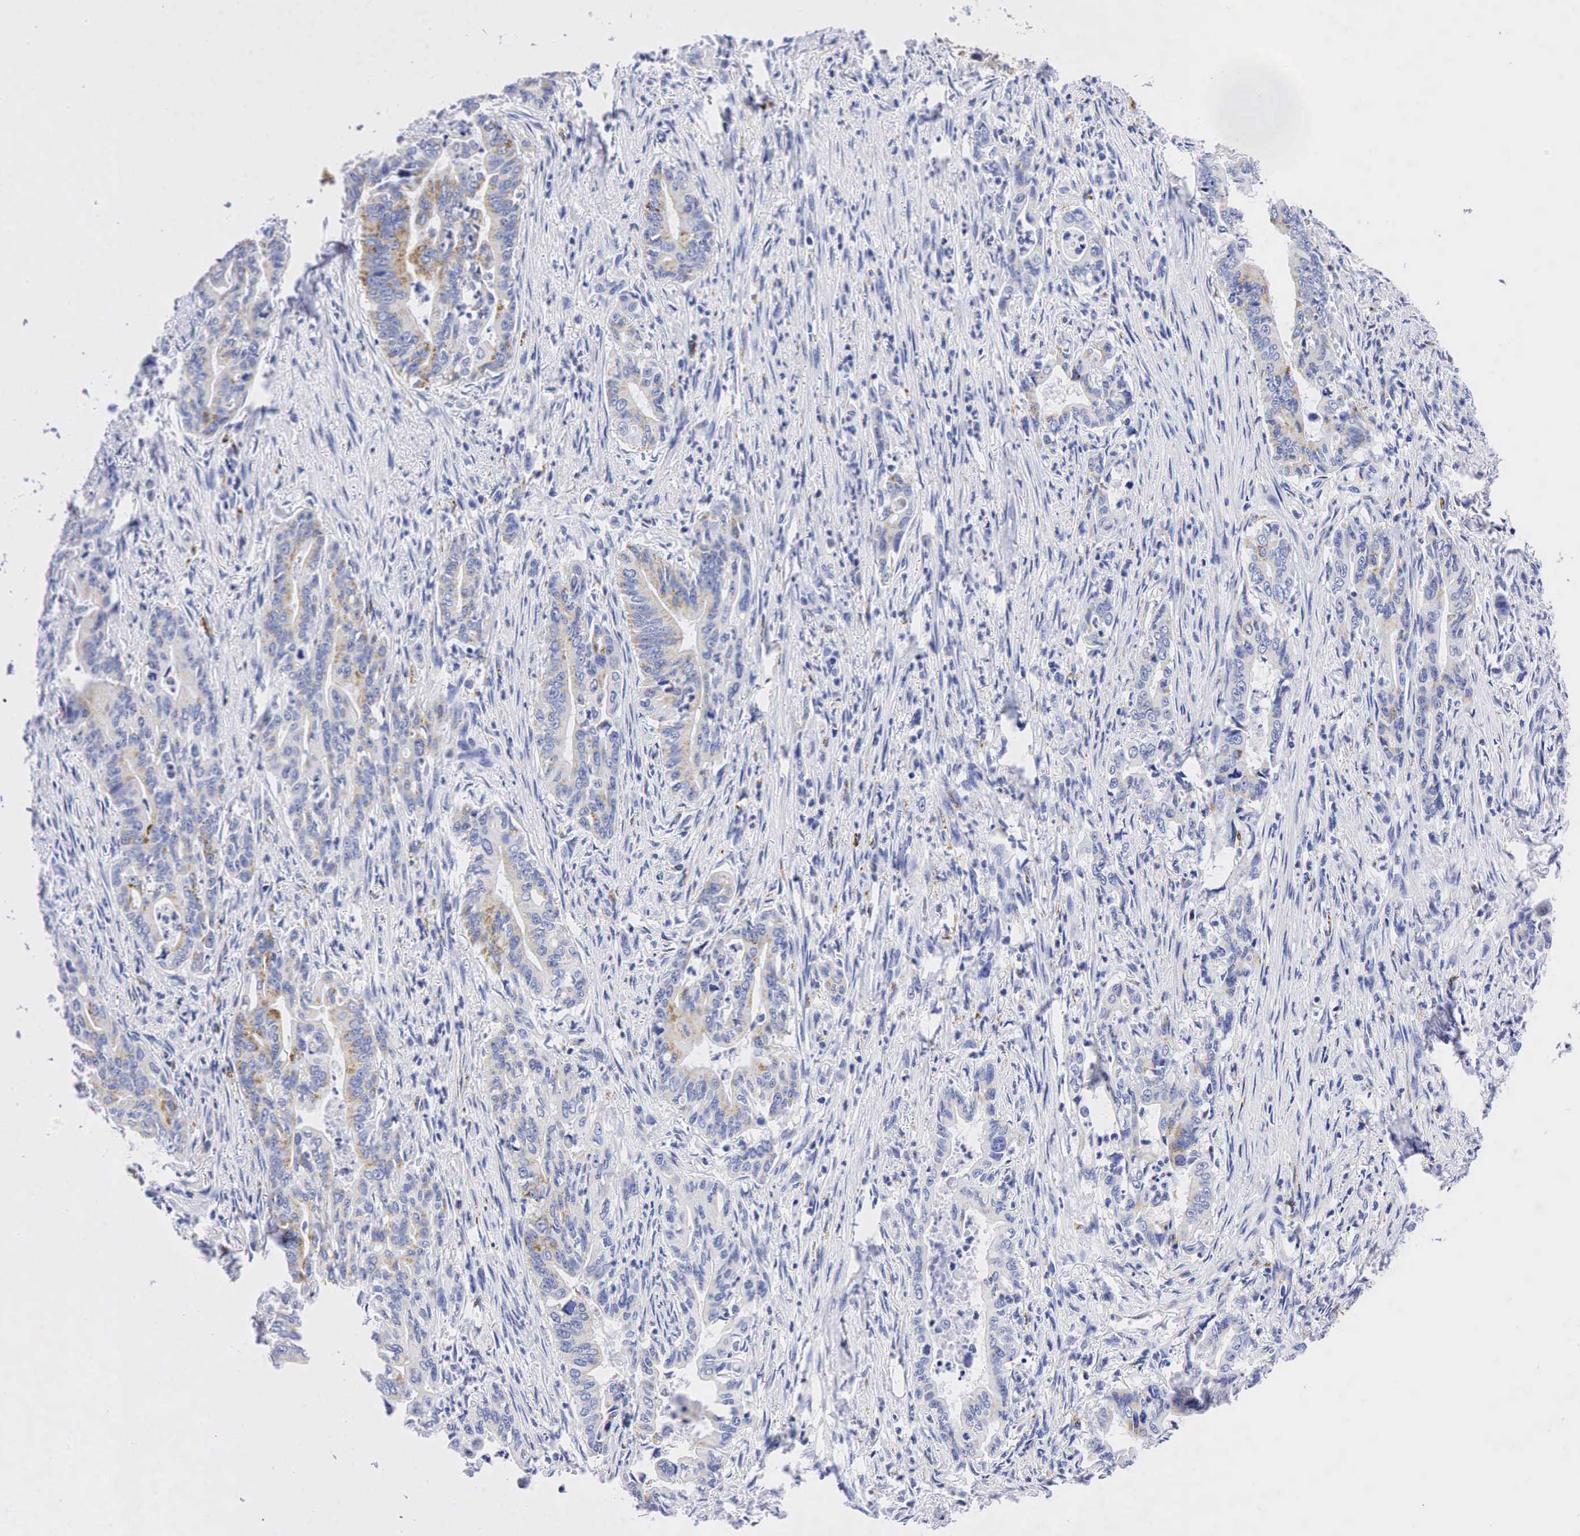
{"staining": {"intensity": "weak", "quantity": "25%-75%", "location": "cytoplasmic/membranous"}, "tissue": "stomach cancer", "cell_type": "Tumor cells", "image_type": "cancer", "snomed": [{"axis": "morphology", "description": "Adenocarcinoma, NOS"}, {"axis": "topography", "description": "Stomach"}], "caption": "Immunohistochemistry micrograph of neoplastic tissue: human adenocarcinoma (stomach) stained using immunohistochemistry (IHC) exhibits low levels of weak protein expression localized specifically in the cytoplasmic/membranous of tumor cells, appearing as a cytoplasmic/membranous brown color.", "gene": "SYP", "patient": {"sex": "female", "age": 76}}